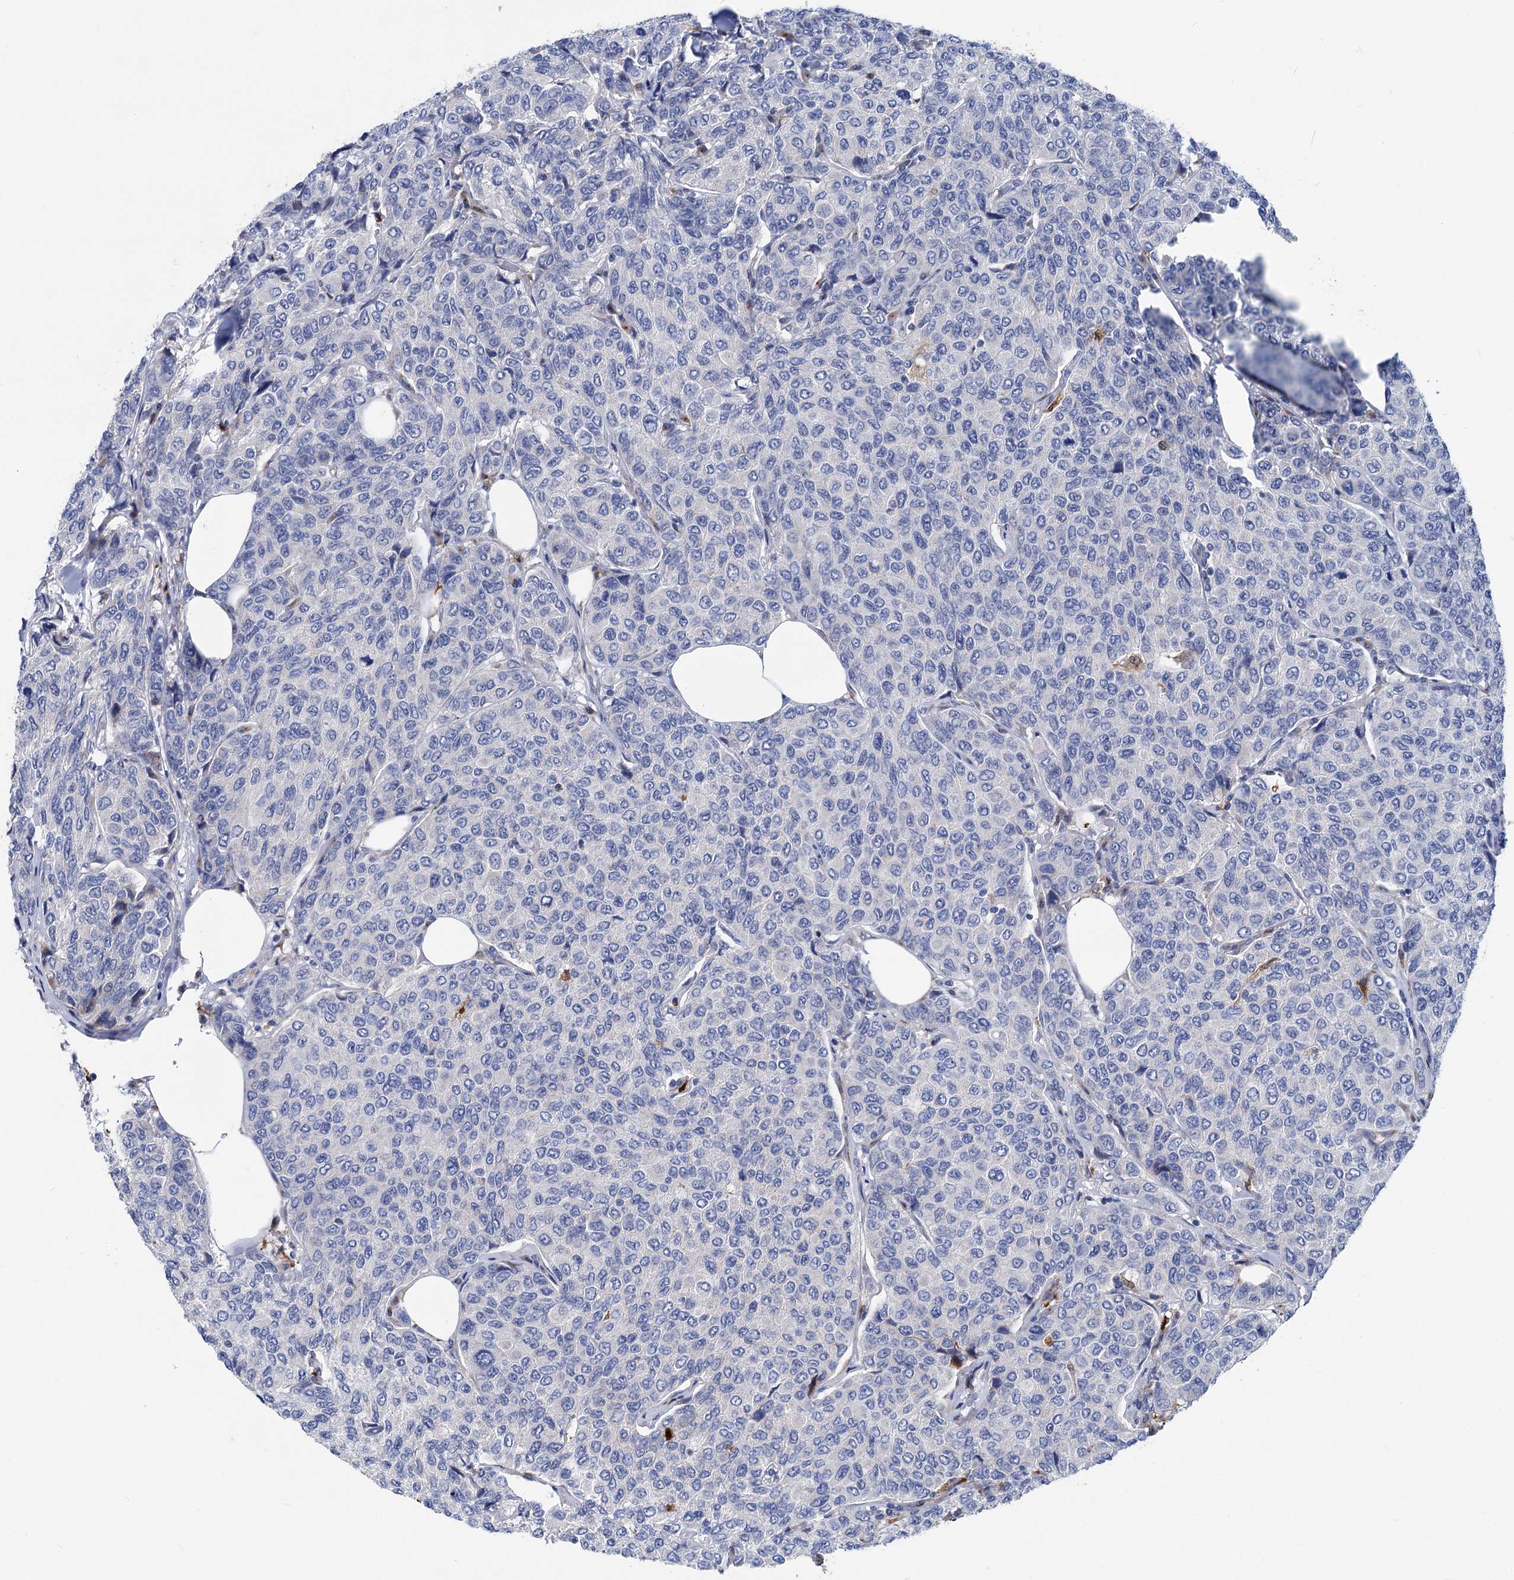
{"staining": {"intensity": "negative", "quantity": "none", "location": "none"}, "tissue": "breast cancer", "cell_type": "Tumor cells", "image_type": "cancer", "snomed": [{"axis": "morphology", "description": "Duct carcinoma"}, {"axis": "topography", "description": "Breast"}], "caption": "There is no significant staining in tumor cells of breast invasive ductal carcinoma. (DAB (3,3'-diaminobenzidine) immunohistochemistry (IHC) visualized using brightfield microscopy, high magnification).", "gene": "ZNRD2", "patient": {"sex": "female", "age": 55}}